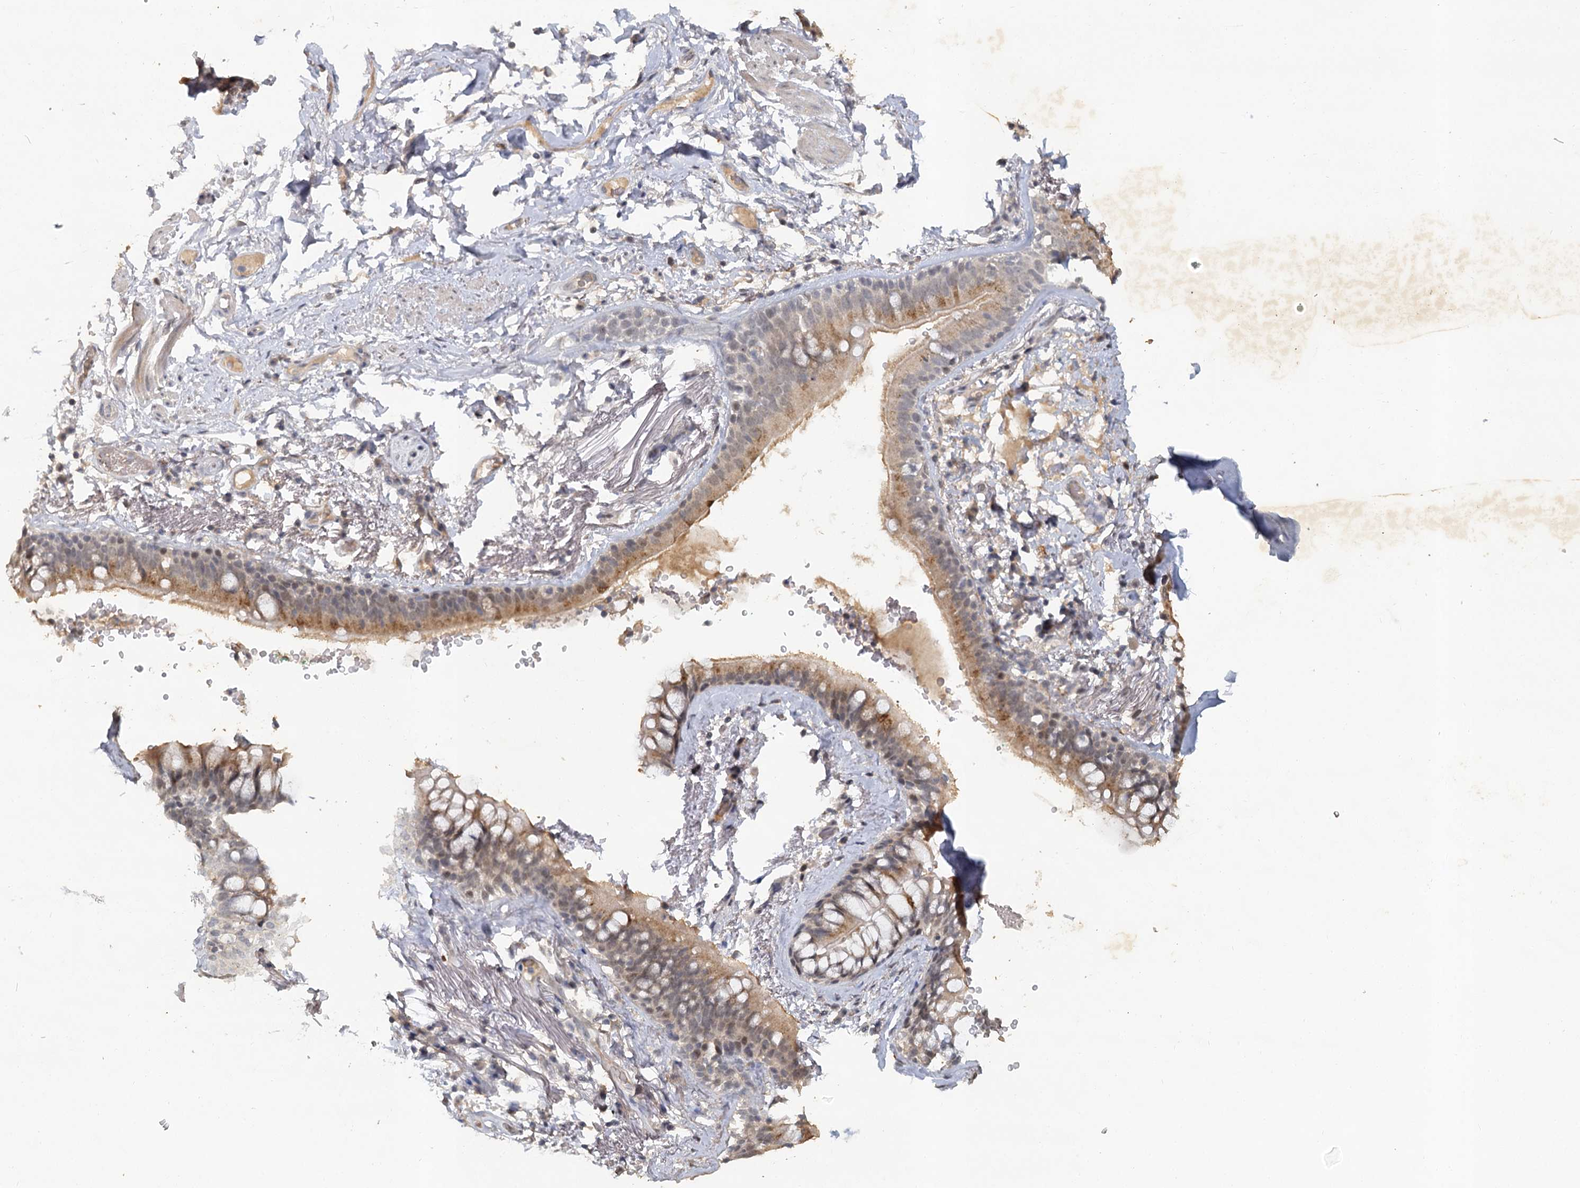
{"staining": {"intensity": "negative", "quantity": "none", "location": "none"}, "tissue": "adipose tissue", "cell_type": "Adipocytes", "image_type": "normal", "snomed": [{"axis": "morphology", "description": "Normal tissue, NOS"}, {"axis": "topography", "description": "Lymph node"}, {"axis": "topography", "description": "Bronchus"}], "caption": "DAB (3,3'-diaminobenzidine) immunohistochemical staining of benign human adipose tissue shows no significant positivity in adipocytes.", "gene": "MUCL1", "patient": {"sex": "male", "age": 63}}